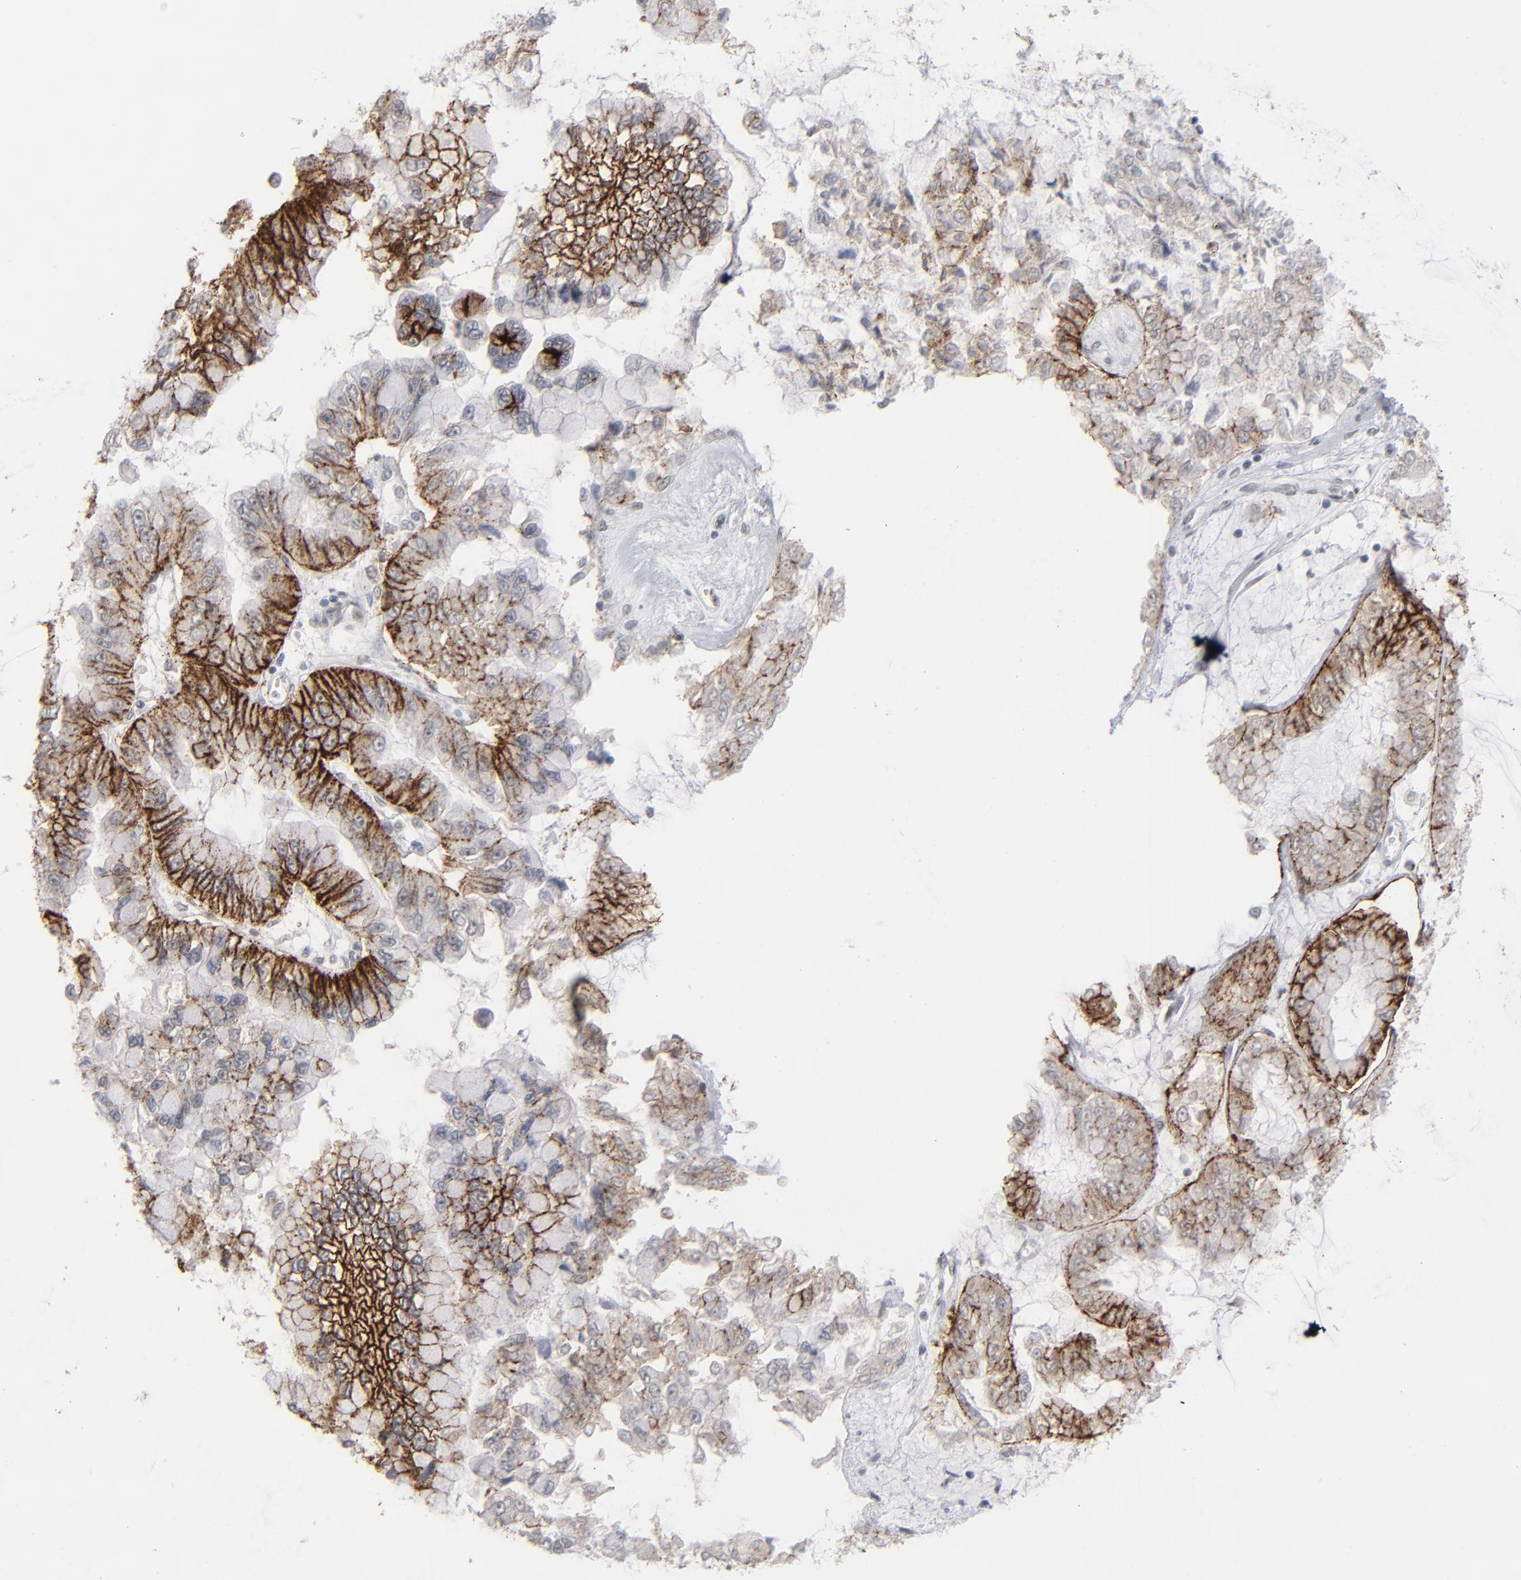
{"staining": {"intensity": "strong", "quantity": ">75%", "location": "cytoplasmic/membranous"}, "tissue": "liver cancer", "cell_type": "Tumor cells", "image_type": "cancer", "snomed": [{"axis": "morphology", "description": "Cholangiocarcinoma"}, {"axis": "topography", "description": "Liver"}], "caption": "Immunohistochemistry staining of cholangiocarcinoma (liver), which exhibits high levels of strong cytoplasmic/membranous staining in approximately >75% of tumor cells indicating strong cytoplasmic/membranous protein staining. The staining was performed using DAB (3,3'-diaminobenzidine) (brown) for protein detection and nuclei were counterstained in hematoxylin (blue).", "gene": "IRF9", "patient": {"sex": "female", "age": 79}}